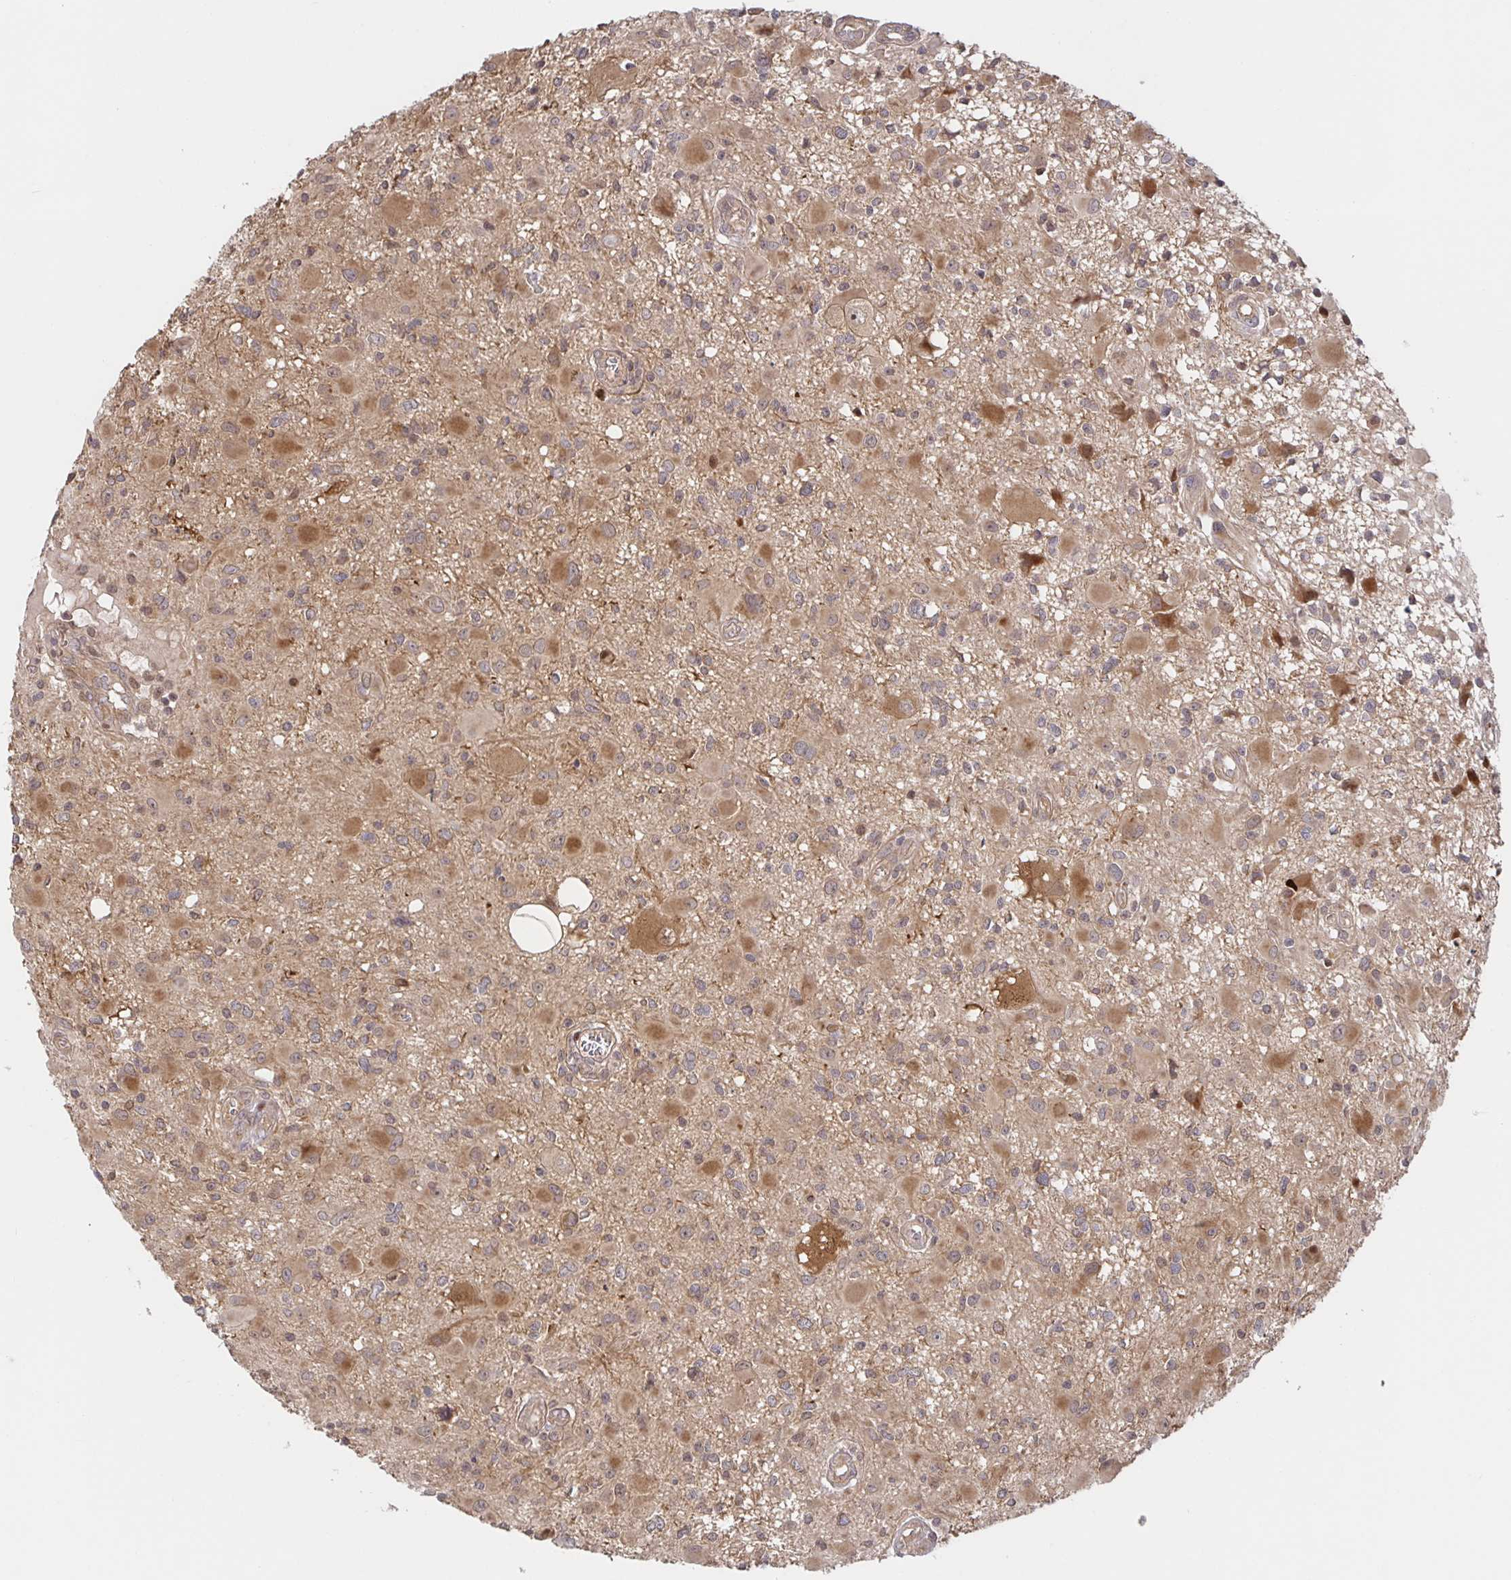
{"staining": {"intensity": "moderate", "quantity": "25%-75%", "location": "cytoplasmic/membranous"}, "tissue": "glioma", "cell_type": "Tumor cells", "image_type": "cancer", "snomed": [{"axis": "morphology", "description": "Glioma, malignant, High grade"}, {"axis": "topography", "description": "Brain"}], "caption": "Protein staining of glioma tissue displays moderate cytoplasmic/membranous expression in about 25%-75% of tumor cells.", "gene": "AACS", "patient": {"sex": "male", "age": 54}}